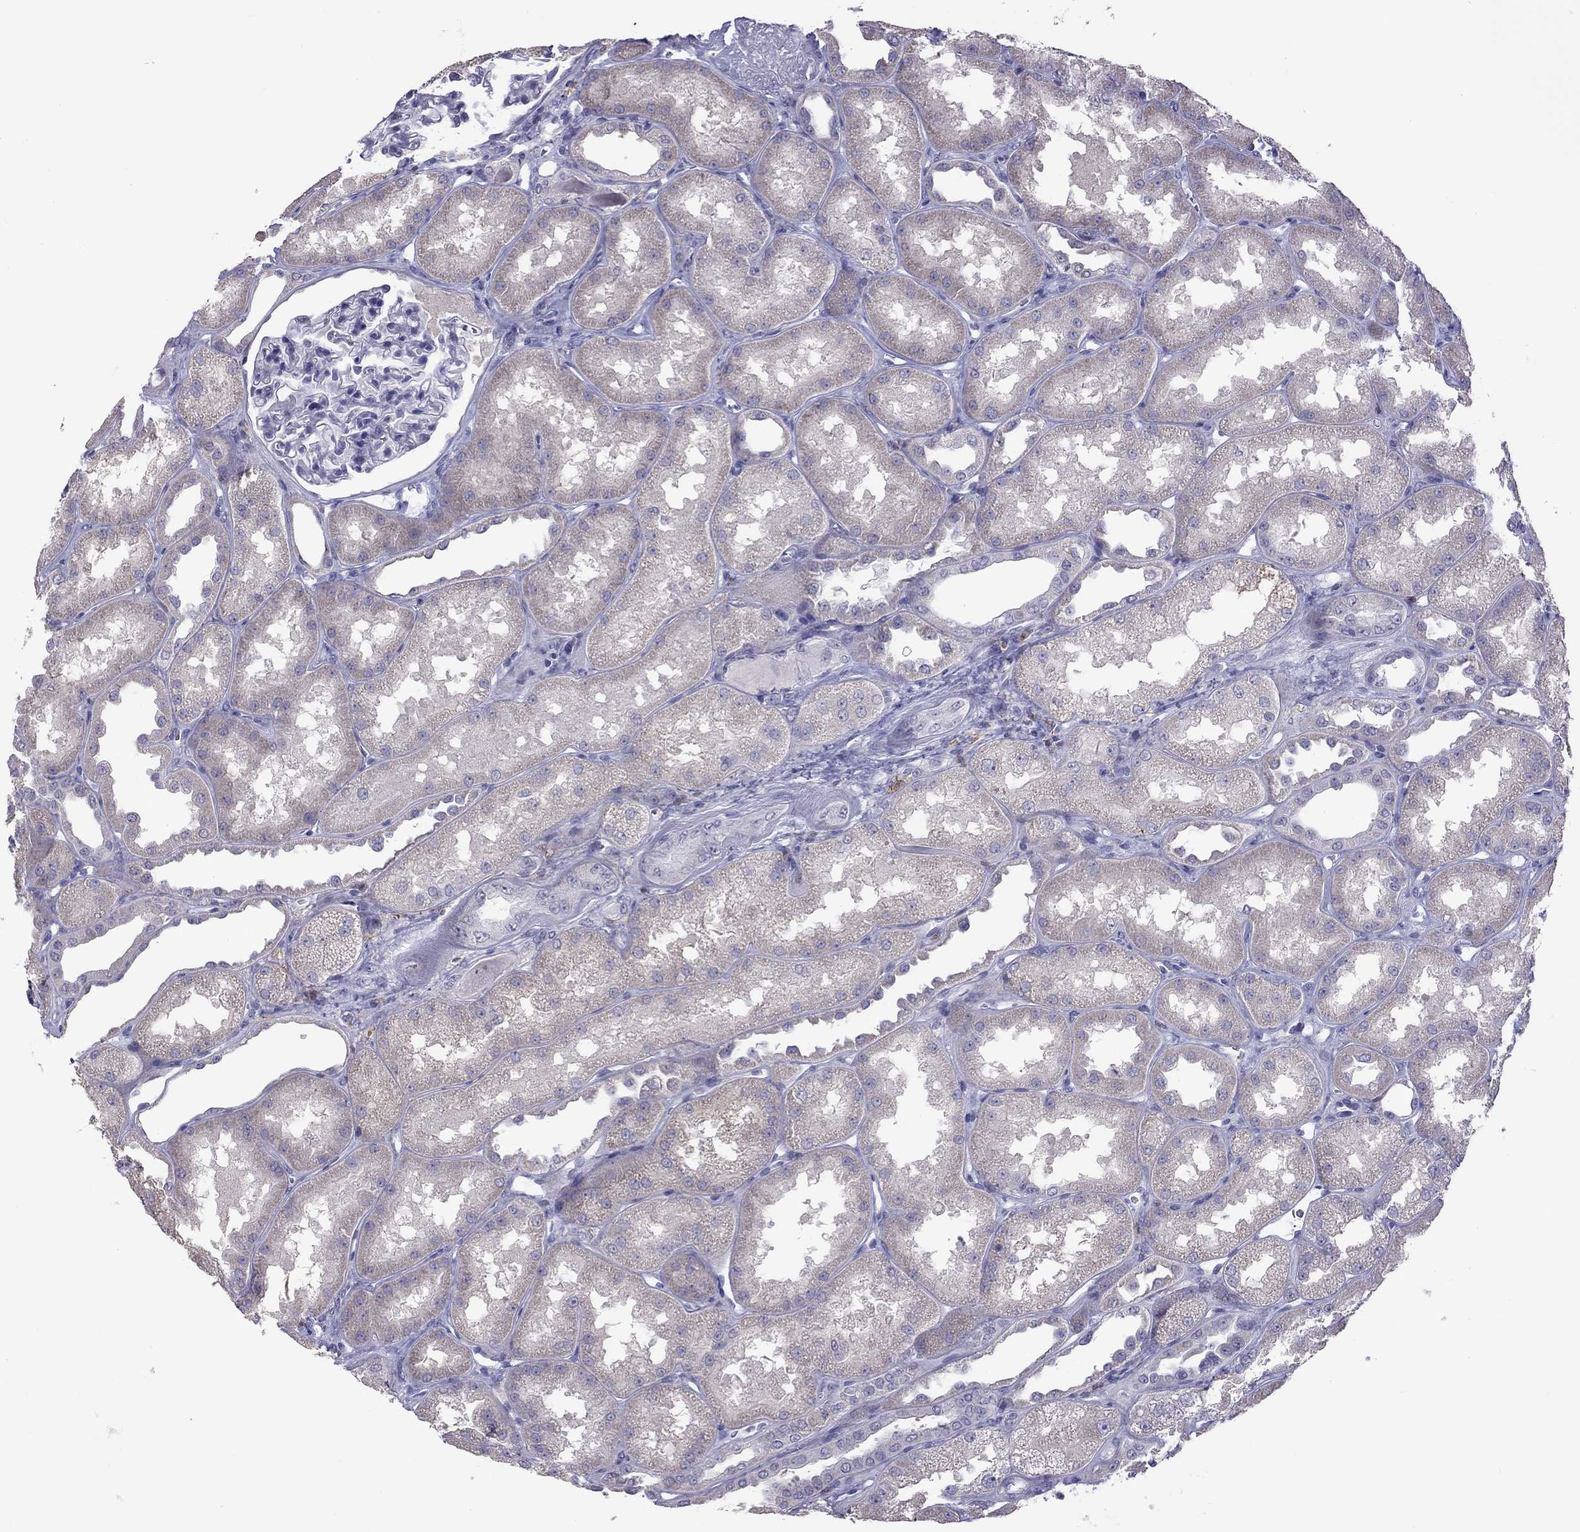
{"staining": {"intensity": "negative", "quantity": "none", "location": "none"}, "tissue": "kidney", "cell_type": "Cells in glomeruli", "image_type": "normal", "snomed": [{"axis": "morphology", "description": "Normal tissue, NOS"}, {"axis": "topography", "description": "Kidney"}], "caption": "Immunohistochemical staining of unremarkable human kidney shows no significant positivity in cells in glomeruli.", "gene": "PPP1R3A", "patient": {"sex": "male", "age": 61}}